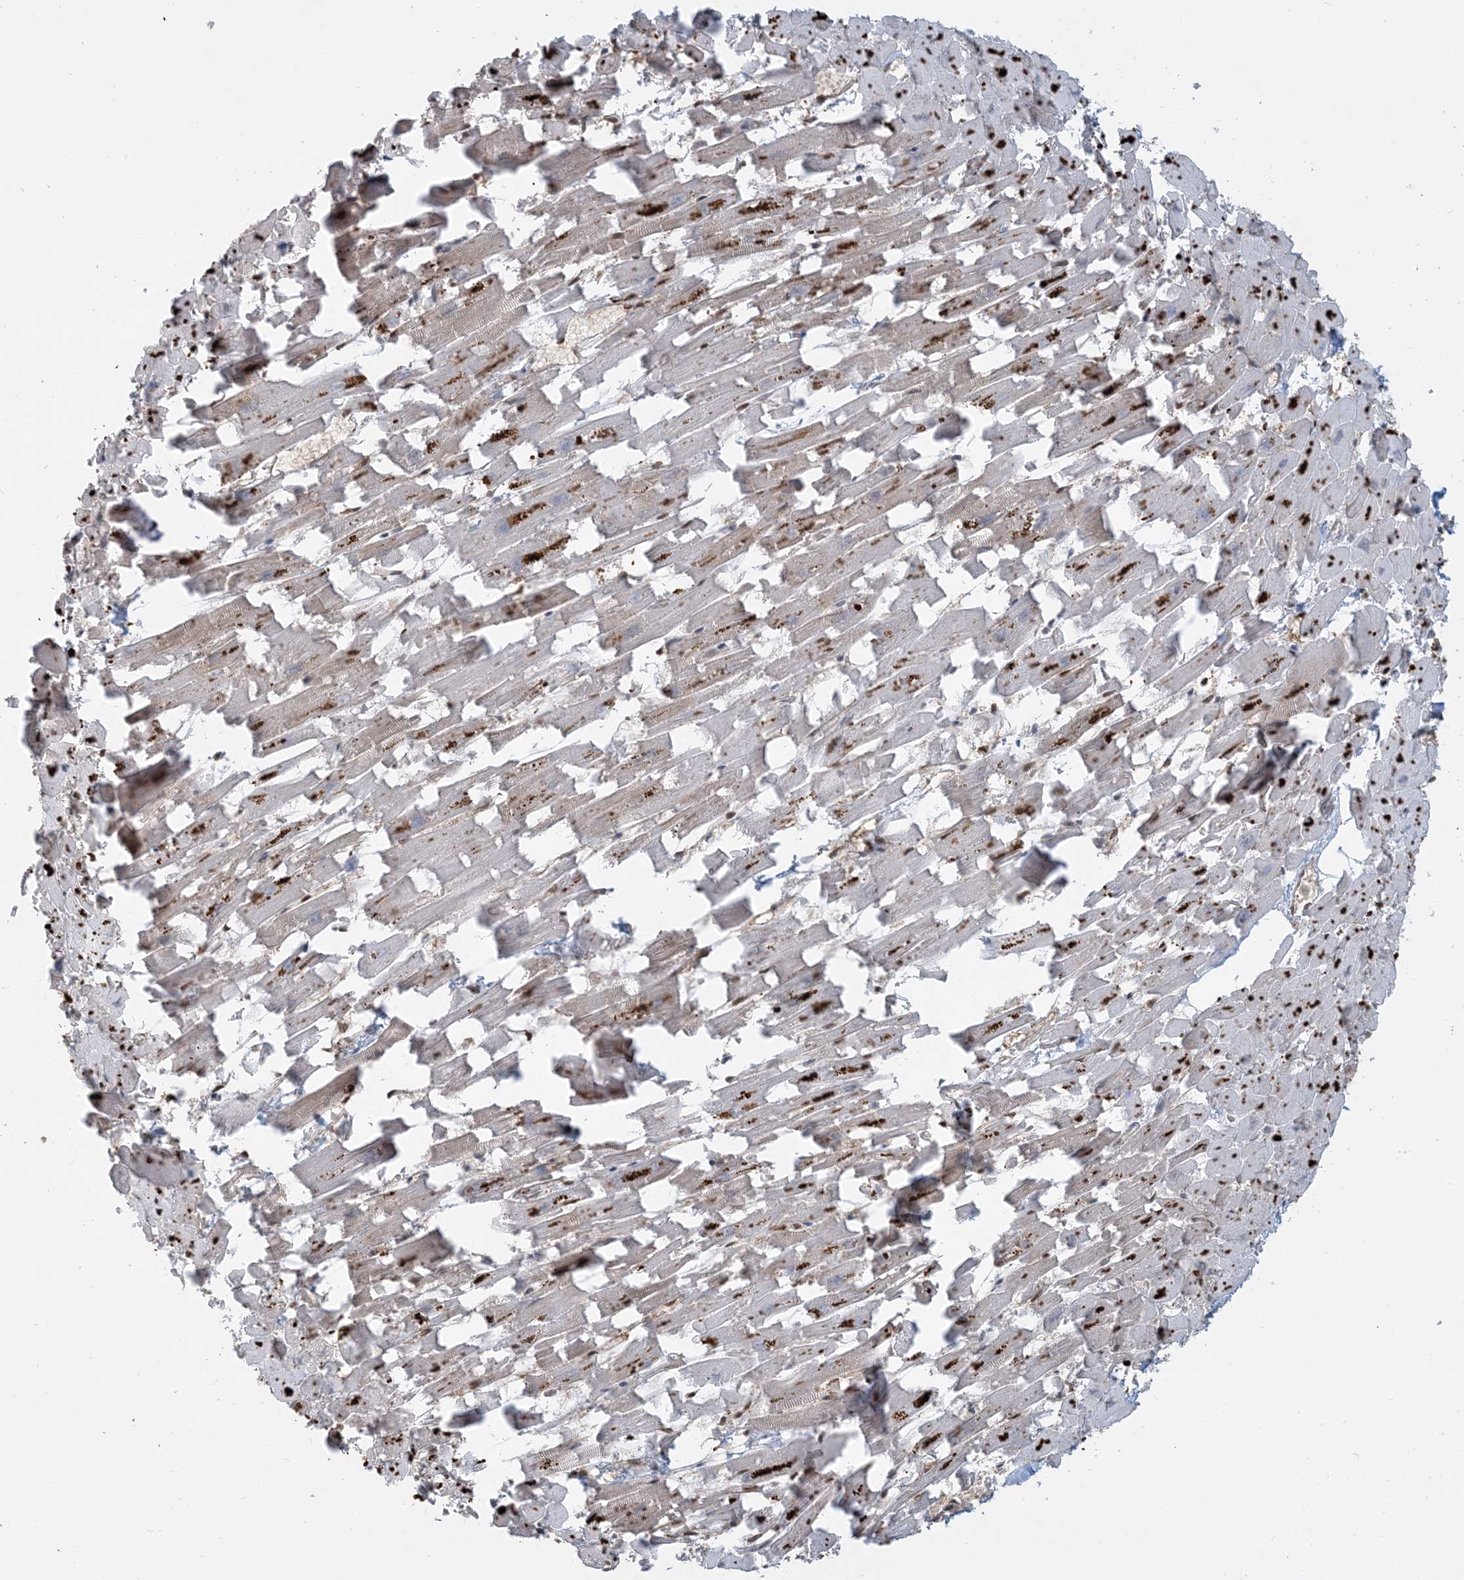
{"staining": {"intensity": "moderate", "quantity": "25%-75%", "location": "cytoplasmic/membranous"}, "tissue": "heart muscle", "cell_type": "Cardiomyocytes", "image_type": "normal", "snomed": [{"axis": "morphology", "description": "Normal tissue, NOS"}, {"axis": "topography", "description": "Heart"}], "caption": "High-power microscopy captured an immunohistochemistry photomicrograph of normal heart muscle, revealing moderate cytoplasmic/membranous expression in about 25%-75% of cardiomyocytes.", "gene": "PPM1F", "patient": {"sex": "female", "age": 64}}